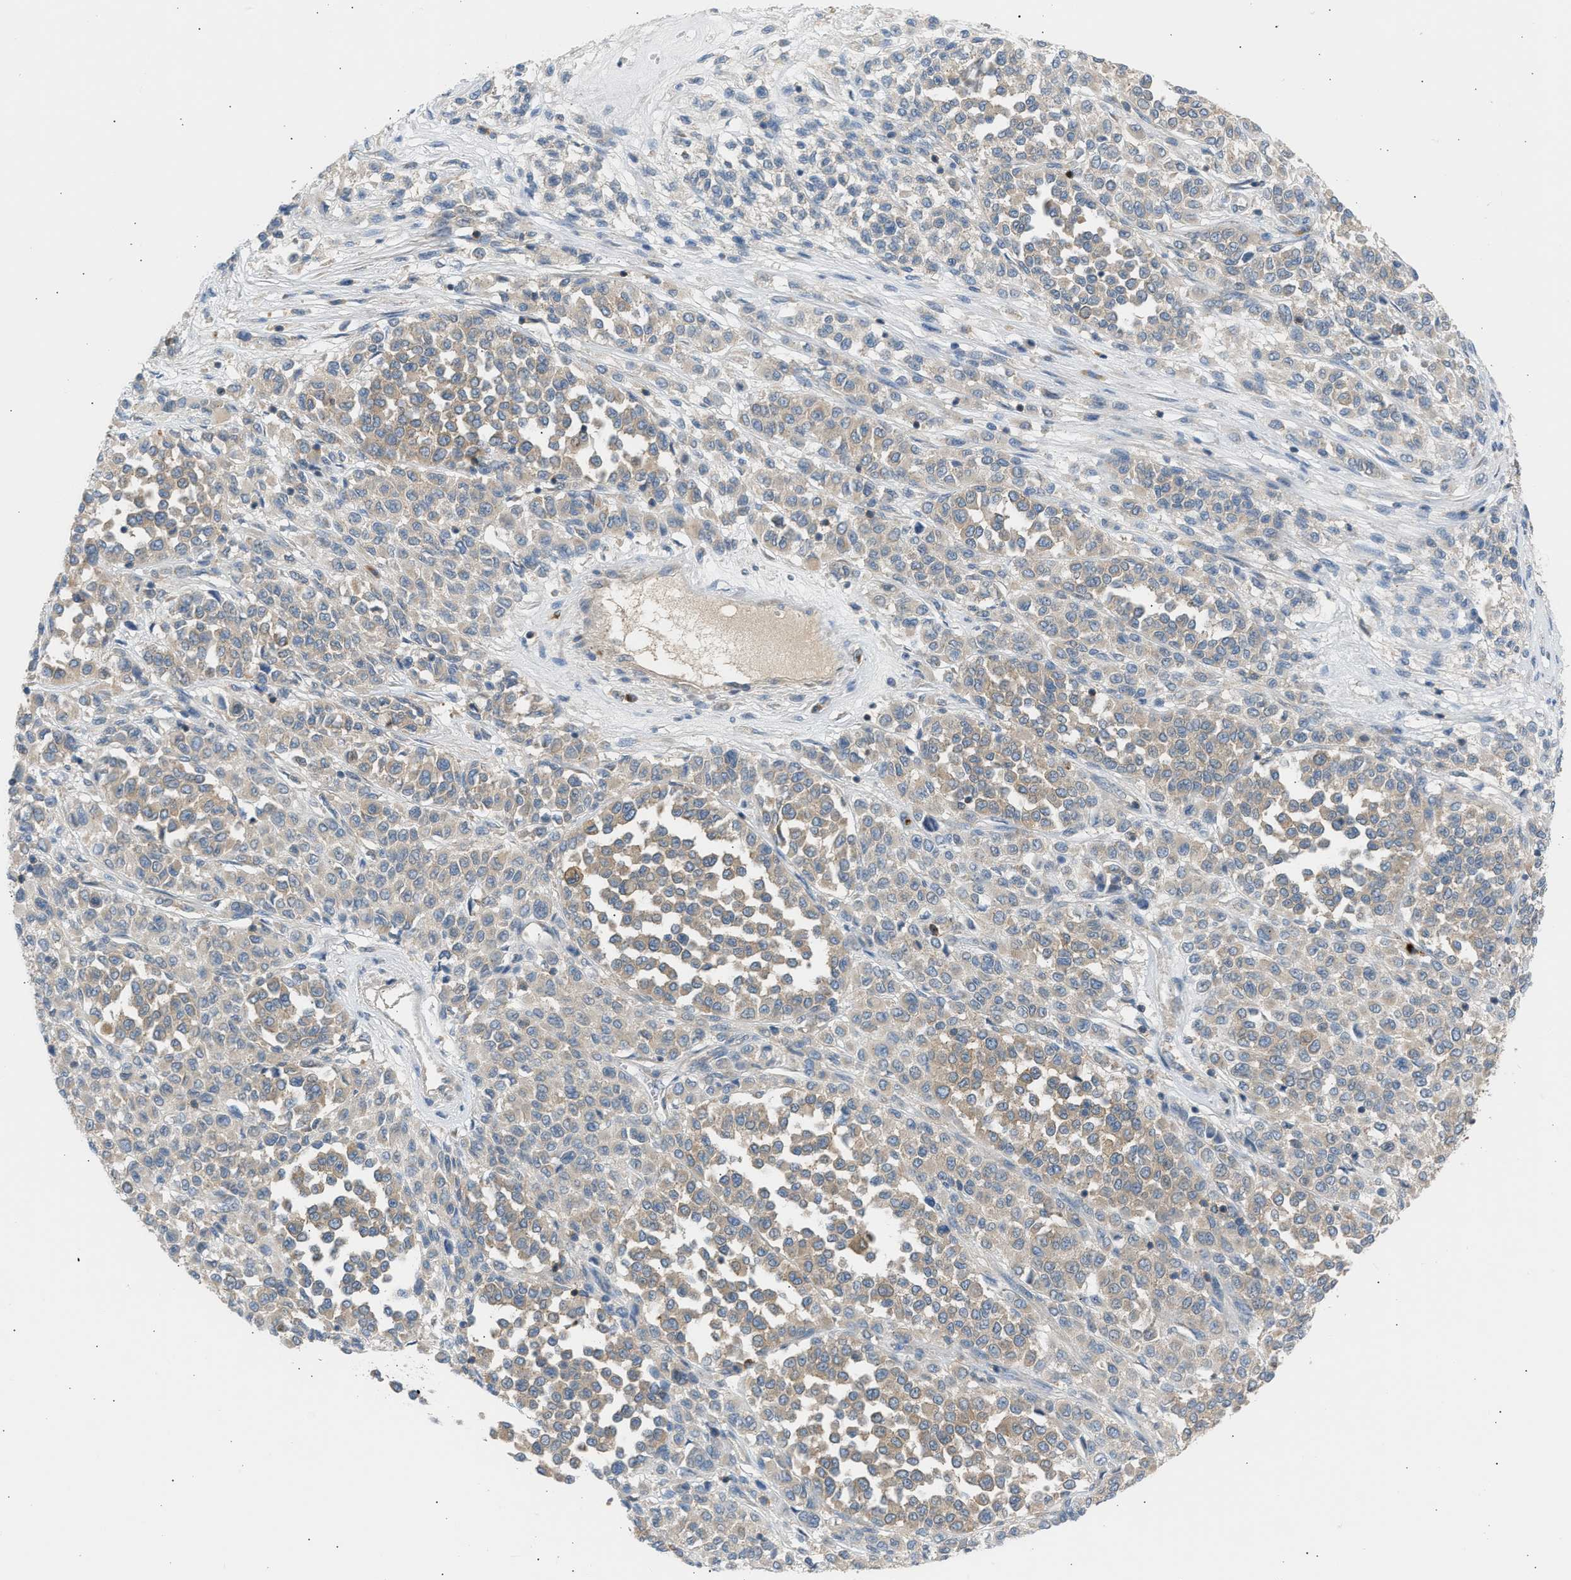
{"staining": {"intensity": "weak", "quantity": "<25%", "location": "cytoplasmic/membranous"}, "tissue": "melanoma", "cell_type": "Tumor cells", "image_type": "cancer", "snomed": [{"axis": "morphology", "description": "Malignant melanoma, Metastatic site"}, {"axis": "topography", "description": "Pancreas"}], "caption": "IHC photomicrograph of human melanoma stained for a protein (brown), which demonstrates no expression in tumor cells. (Stains: DAB (3,3'-diaminobenzidine) IHC with hematoxylin counter stain, Microscopy: brightfield microscopy at high magnification).", "gene": "TRIM50", "patient": {"sex": "female", "age": 30}}